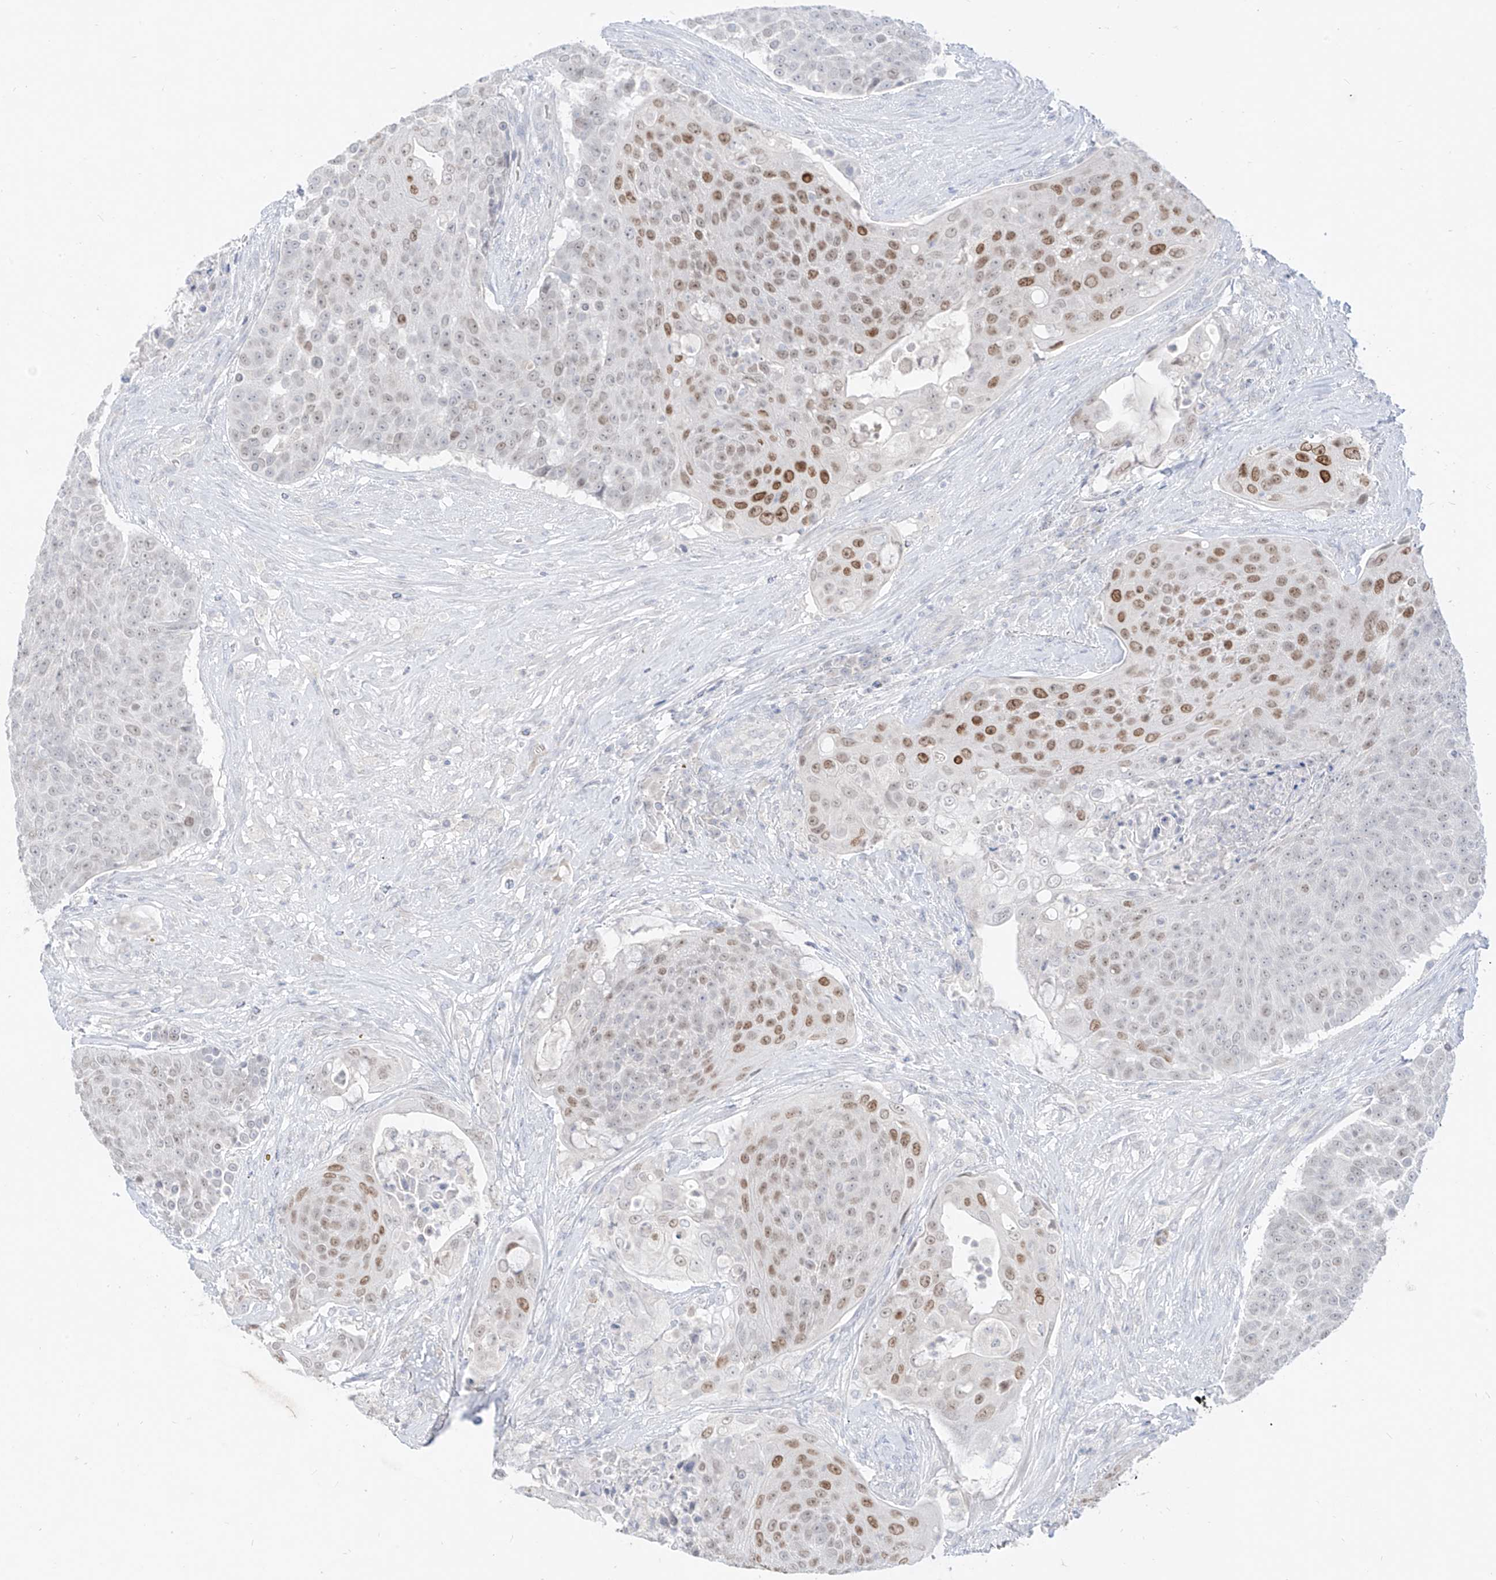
{"staining": {"intensity": "moderate", "quantity": "25%-75%", "location": "nuclear"}, "tissue": "urothelial cancer", "cell_type": "Tumor cells", "image_type": "cancer", "snomed": [{"axis": "morphology", "description": "Urothelial carcinoma, High grade"}, {"axis": "topography", "description": "Urinary bladder"}], "caption": "High-magnification brightfield microscopy of urothelial carcinoma (high-grade) stained with DAB (brown) and counterstained with hematoxylin (blue). tumor cells exhibit moderate nuclear positivity is present in about25%-75% of cells. Using DAB (3,3'-diaminobenzidine) (brown) and hematoxylin (blue) stains, captured at high magnification using brightfield microscopy.", "gene": "BARX2", "patient": {"sex": "female", "age": 63}}